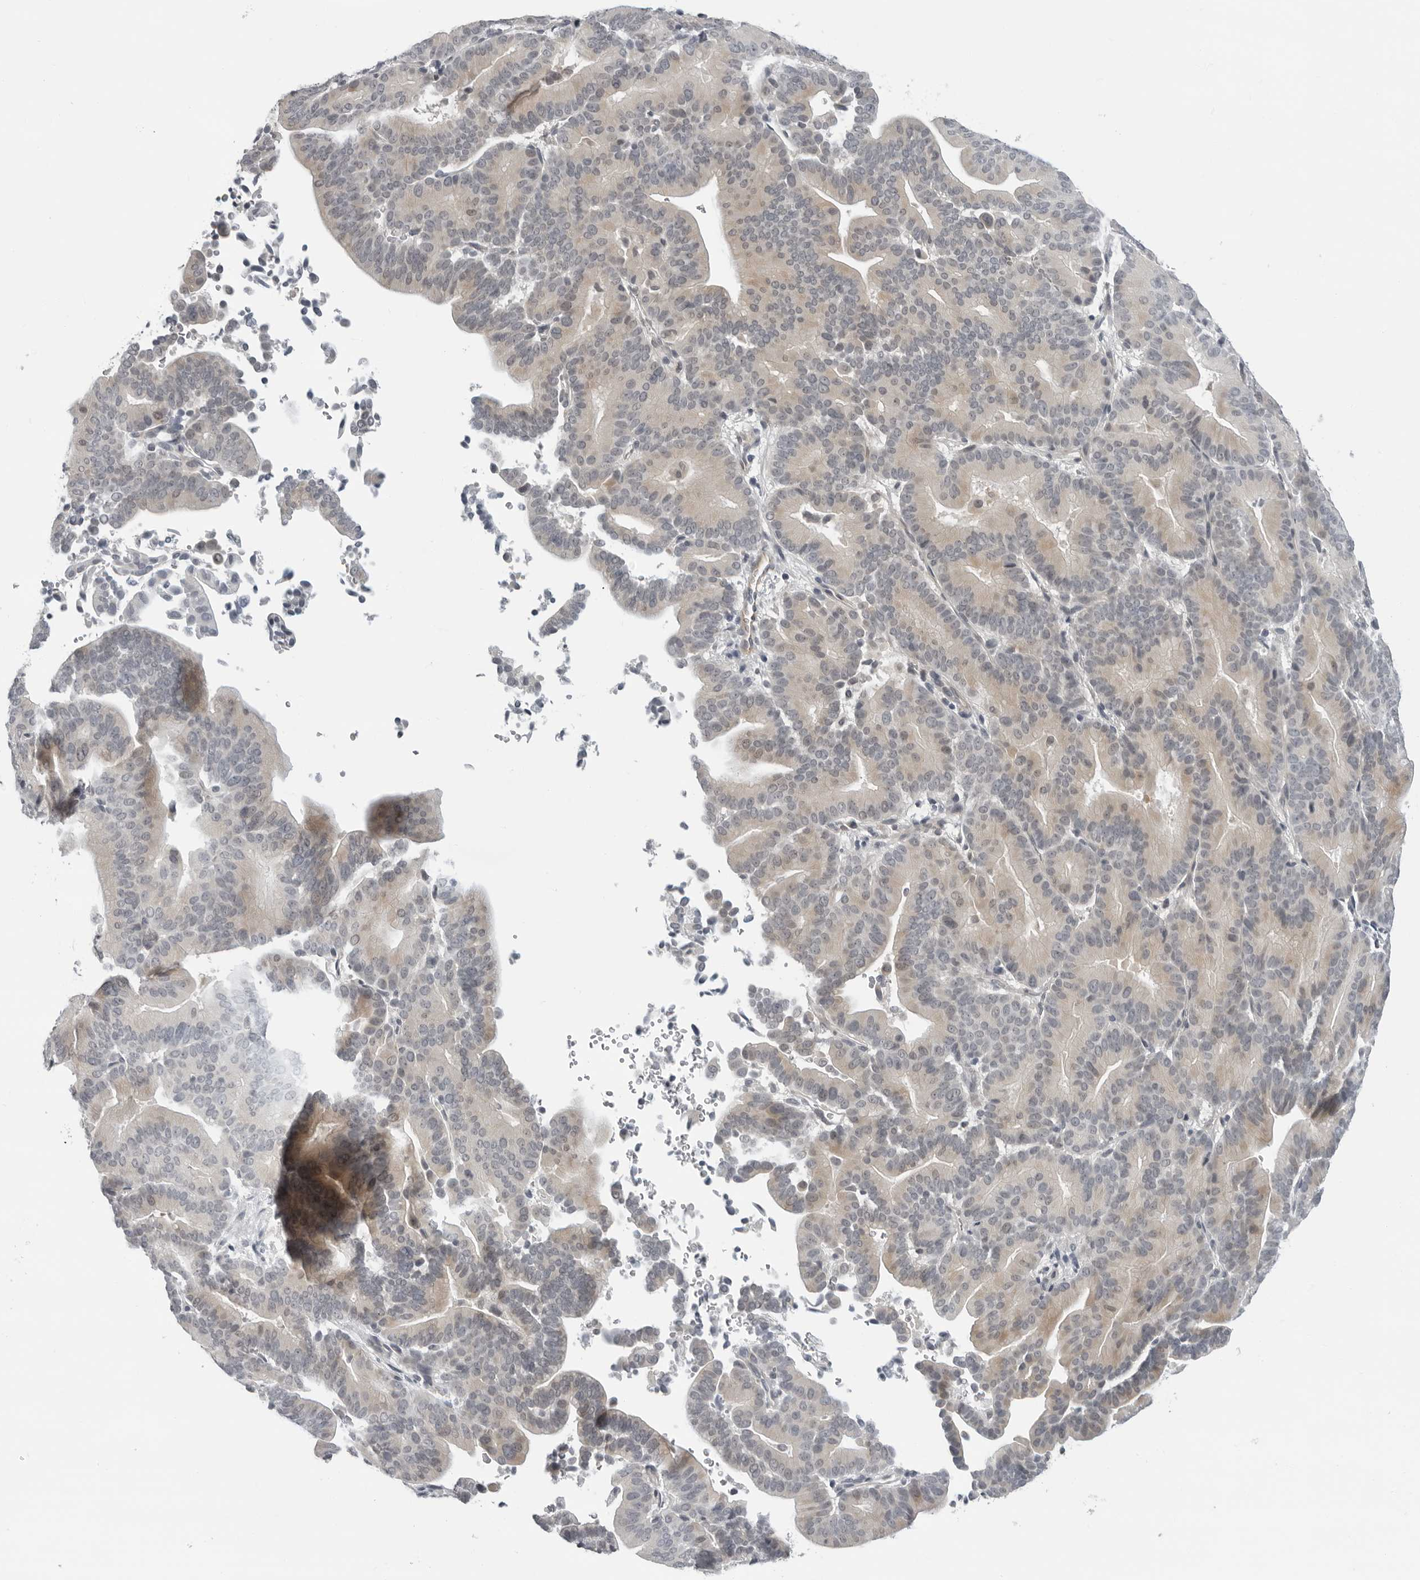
{"staining": {"intensity": "weak", "quantity": "<25%", "location": "cytoplasmic/membranous"}, "tissue": "liver cancer", "cell_type": "Tumor cells", "image_type": "cancer", "snomed": [{"axis": "morphology", "description": "Cholangiocarcinoma"}, {"axis": "topography", "description": "Liver"}], "caption": "An image of human liver cancer (cholangiocarcinoma) is negative for staining in tumor cells.", "gene": "OPLAH", "patient": {"sex": "female", "age": 75}}